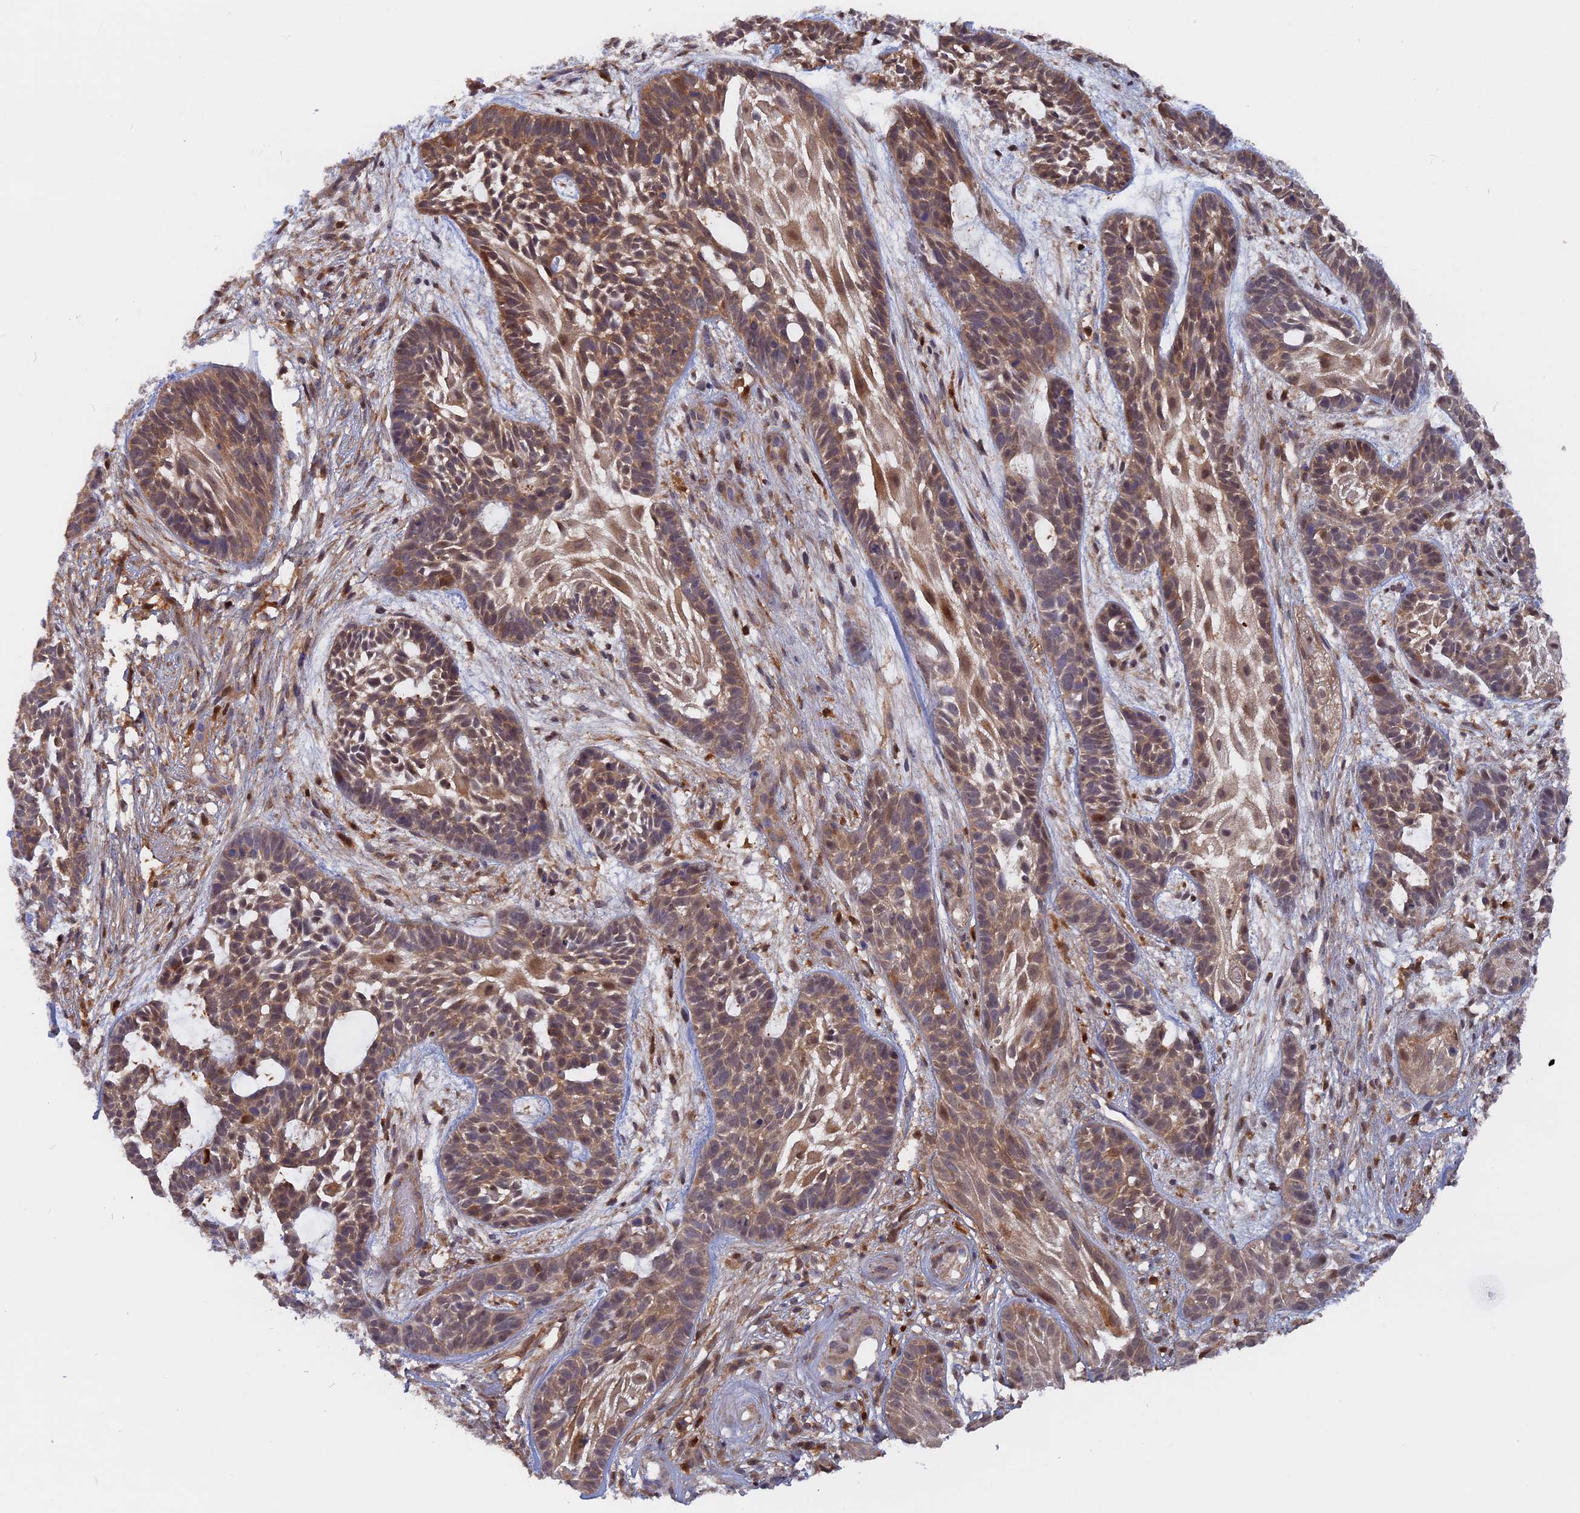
{"staining": {"intensity": "moderate", "quantity": "25%-75%", "location": "cytoplasmic/membranous,nuclear"}, "tissue": "skin cancer", "cell_type": "Tumor cells", "image_type": "cancer", "snomed": [{"axis": "morphology", "description": "Basal cell carcinoma"}, {"axis": "topography", "description": "Skin"}], "caption": "About 25%-75% of tumor cells in skin cancer (basal cell carcinoma) exhibit moderate cytoplasmic/membranous and nuclear protein staining as visualized by brown immunohistochemical staining.", "gene": "BLVRA", "patient": {"sex": "male", "age": 89}}